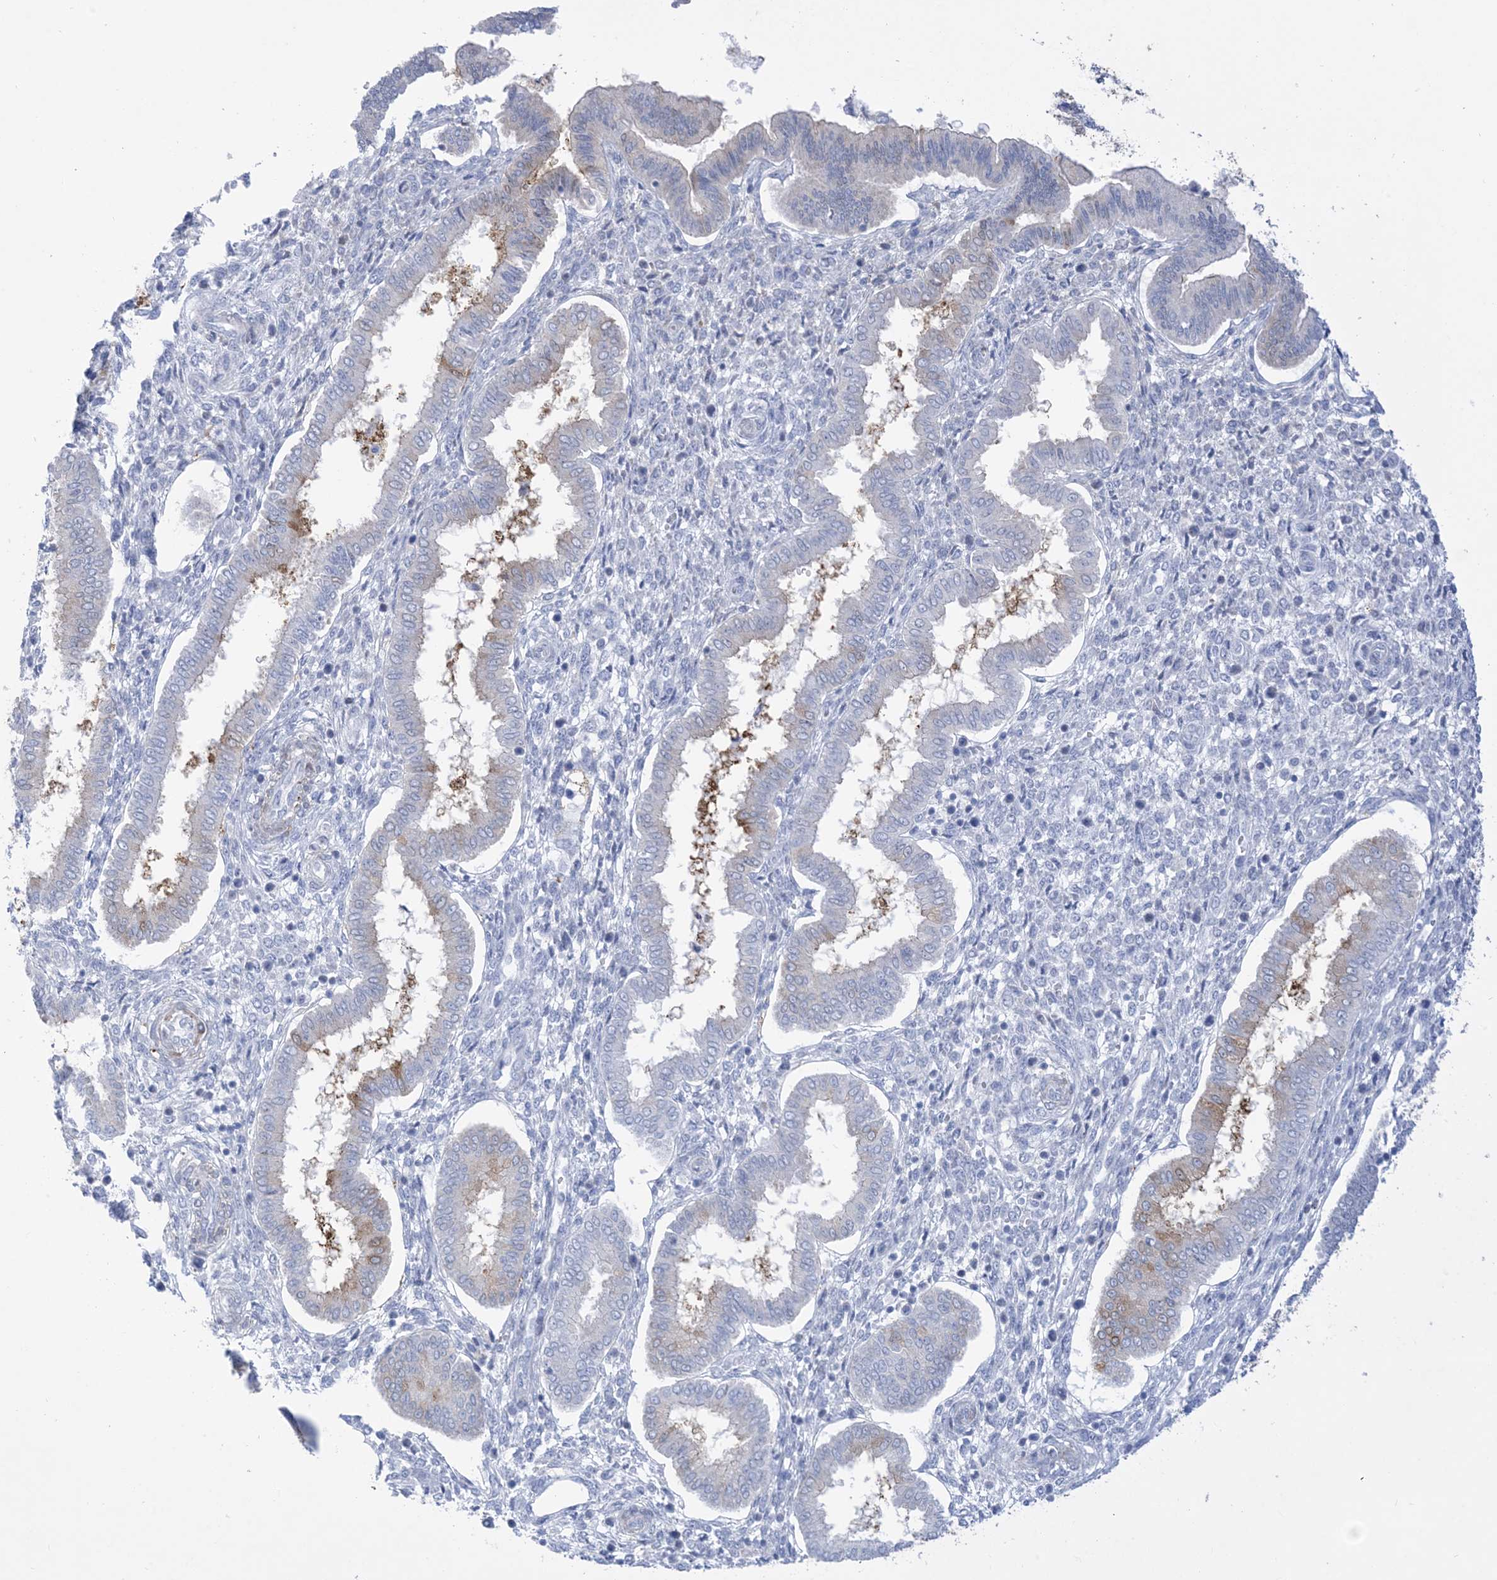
{"staining": {"intensity": "negative", "quantity": "none", "location": "none"}, "tissue": "endometrium", "cell_type": "Cells in endometrial stroma", "image_type": "normal", "snomed": [{"axis": "morphology", "description": "Normal tissue, NOS"}, {"axis": "topography", "description": "Endometrium"}], "caption": "Immunohistochemistry (IHC) of benign endometrium displays no expression in cells in endometrial stroma.", "gene": "MARS2", "patient": {"sex": "female", "age": 24}}